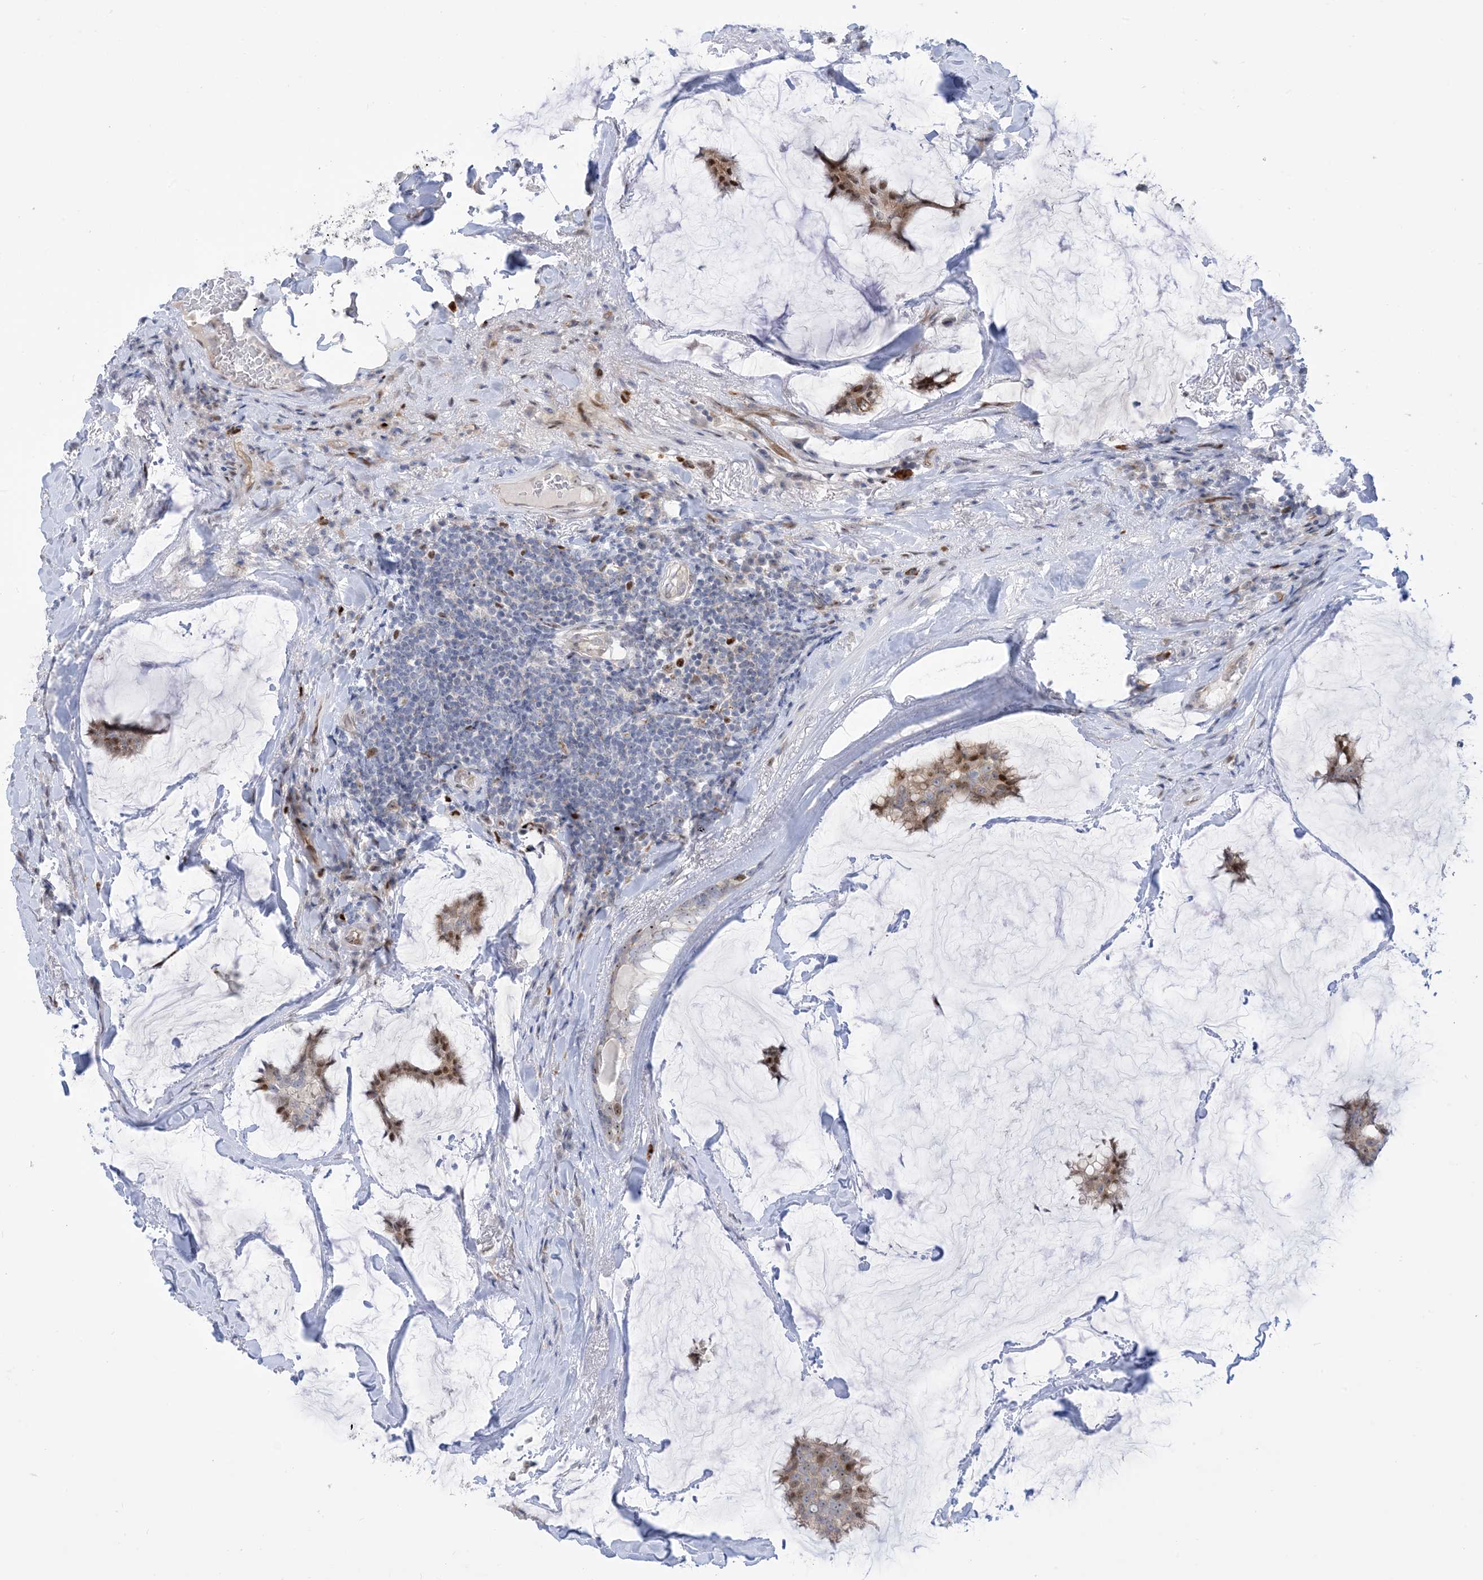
{"staining": {"intensity": "moderate", "quantity": "25%-75%", "location": "nuclear"}, "tissue": "breast cancer", "cell_type": "Tumor cells", "image_type": "cancer", "snomed": [{"axis": "morphology", "description": "Duct carcinoma"}, {"axis": "topography", "description": "Breast"}], "caption": "Human breast infiltrating ductal carcinoma stained for a protein (brown) shows moderate nuclear positive expression in about 25%-75% of tumor cells.", "gene": "MARS2", "patient": {"sex": "female", "age": 93}}